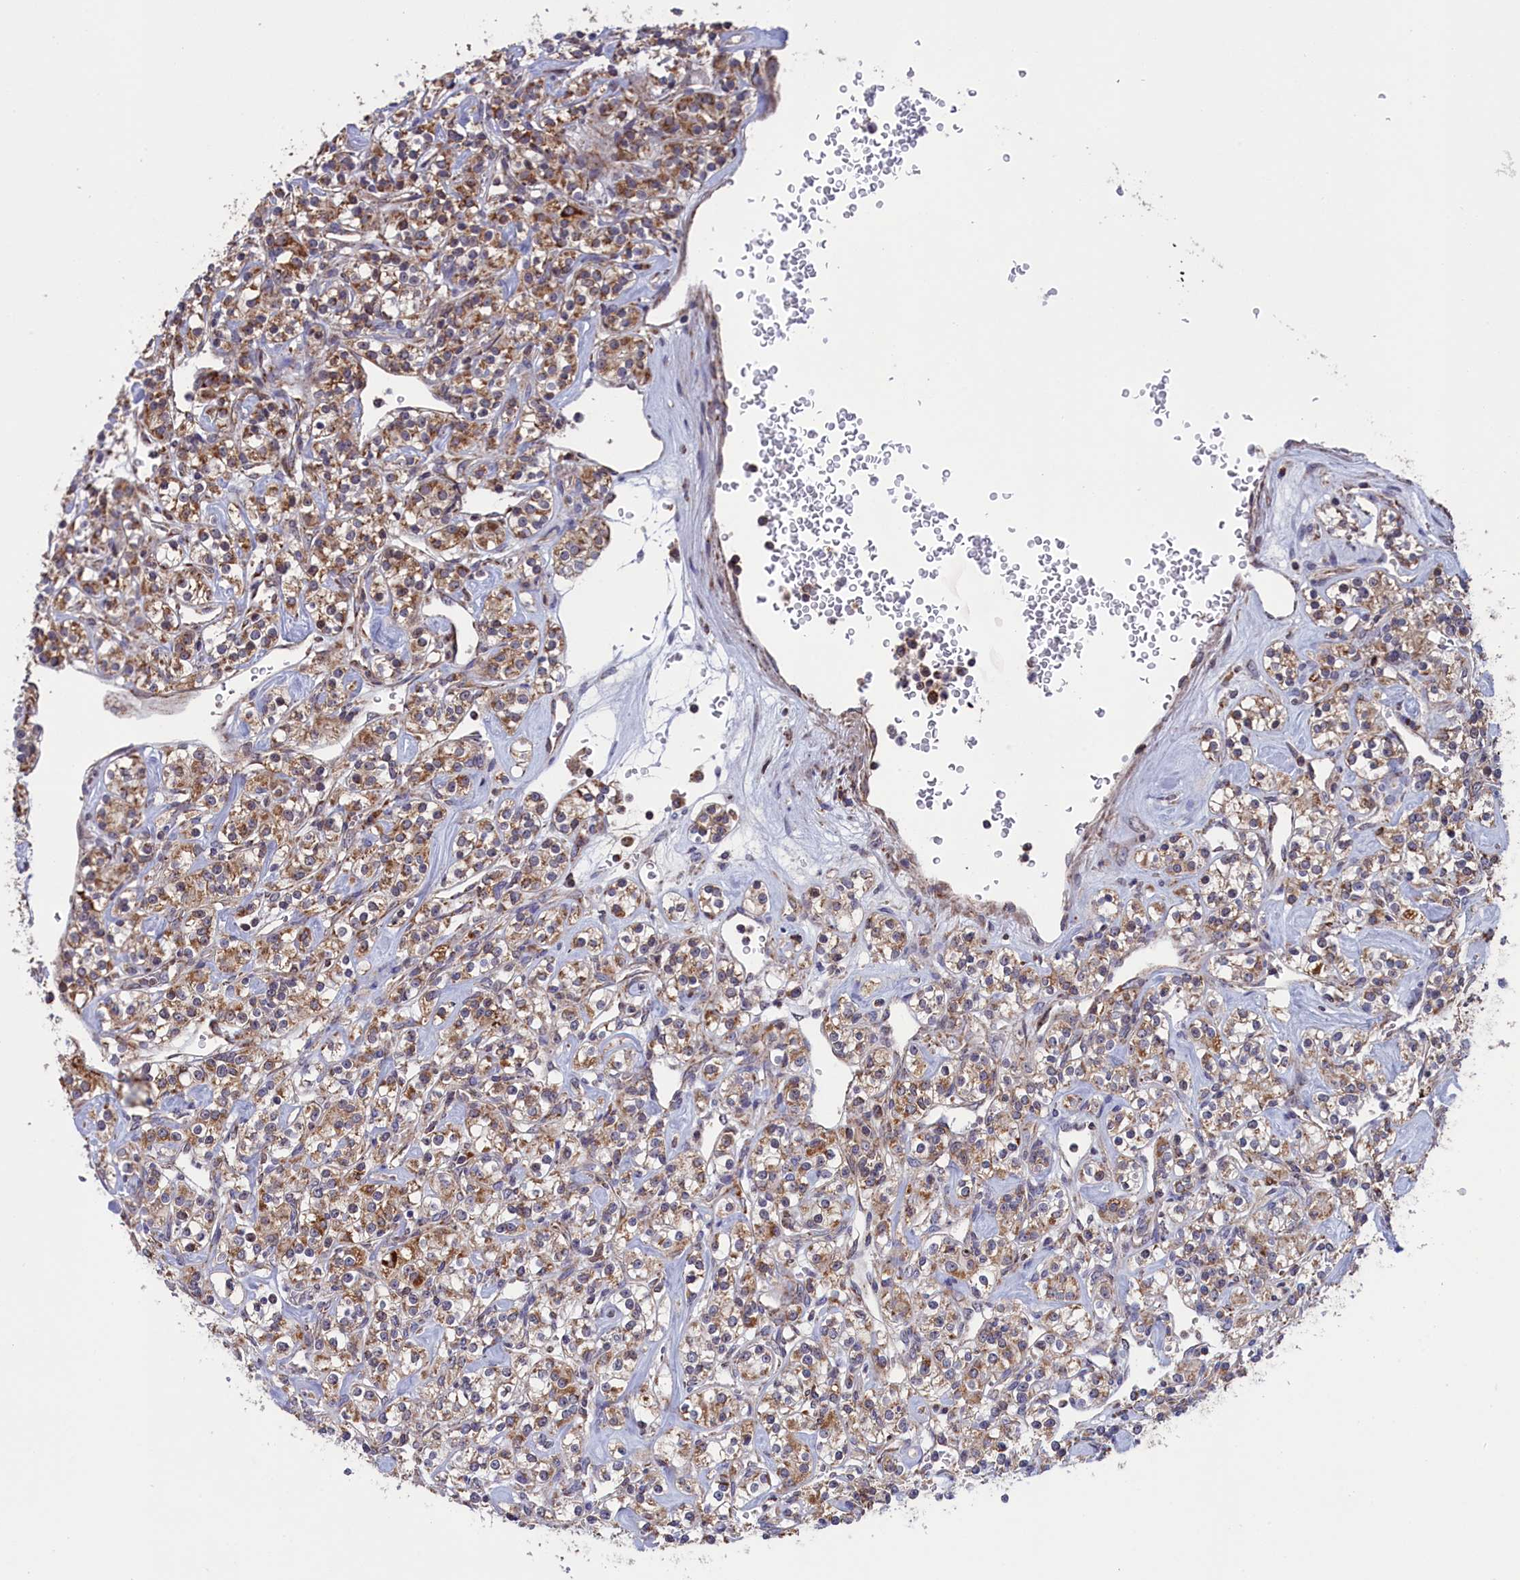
{"staining": {"intensity": "moderate", "quantity": ">75%", "location": "cytoplasmic/membranous"}, "tissue": "renal cancer", "cell_type": "Tumor cells", "image_type": "cancer", "snomed": [{"axis": "morphology", "description": "Adenocarcinoma, NOS"}, {"axis": "topography", "description": "Kidney"}], "caption": "Renal cancer stained for a protein displays moderate cytoplasmic/membranous positivity in tumor cells. (DAB IHC, brown staining for protein, blue staining for nuclei).", "gene": "TIMM44", "patient": {"sex": "male", "age": 77}}